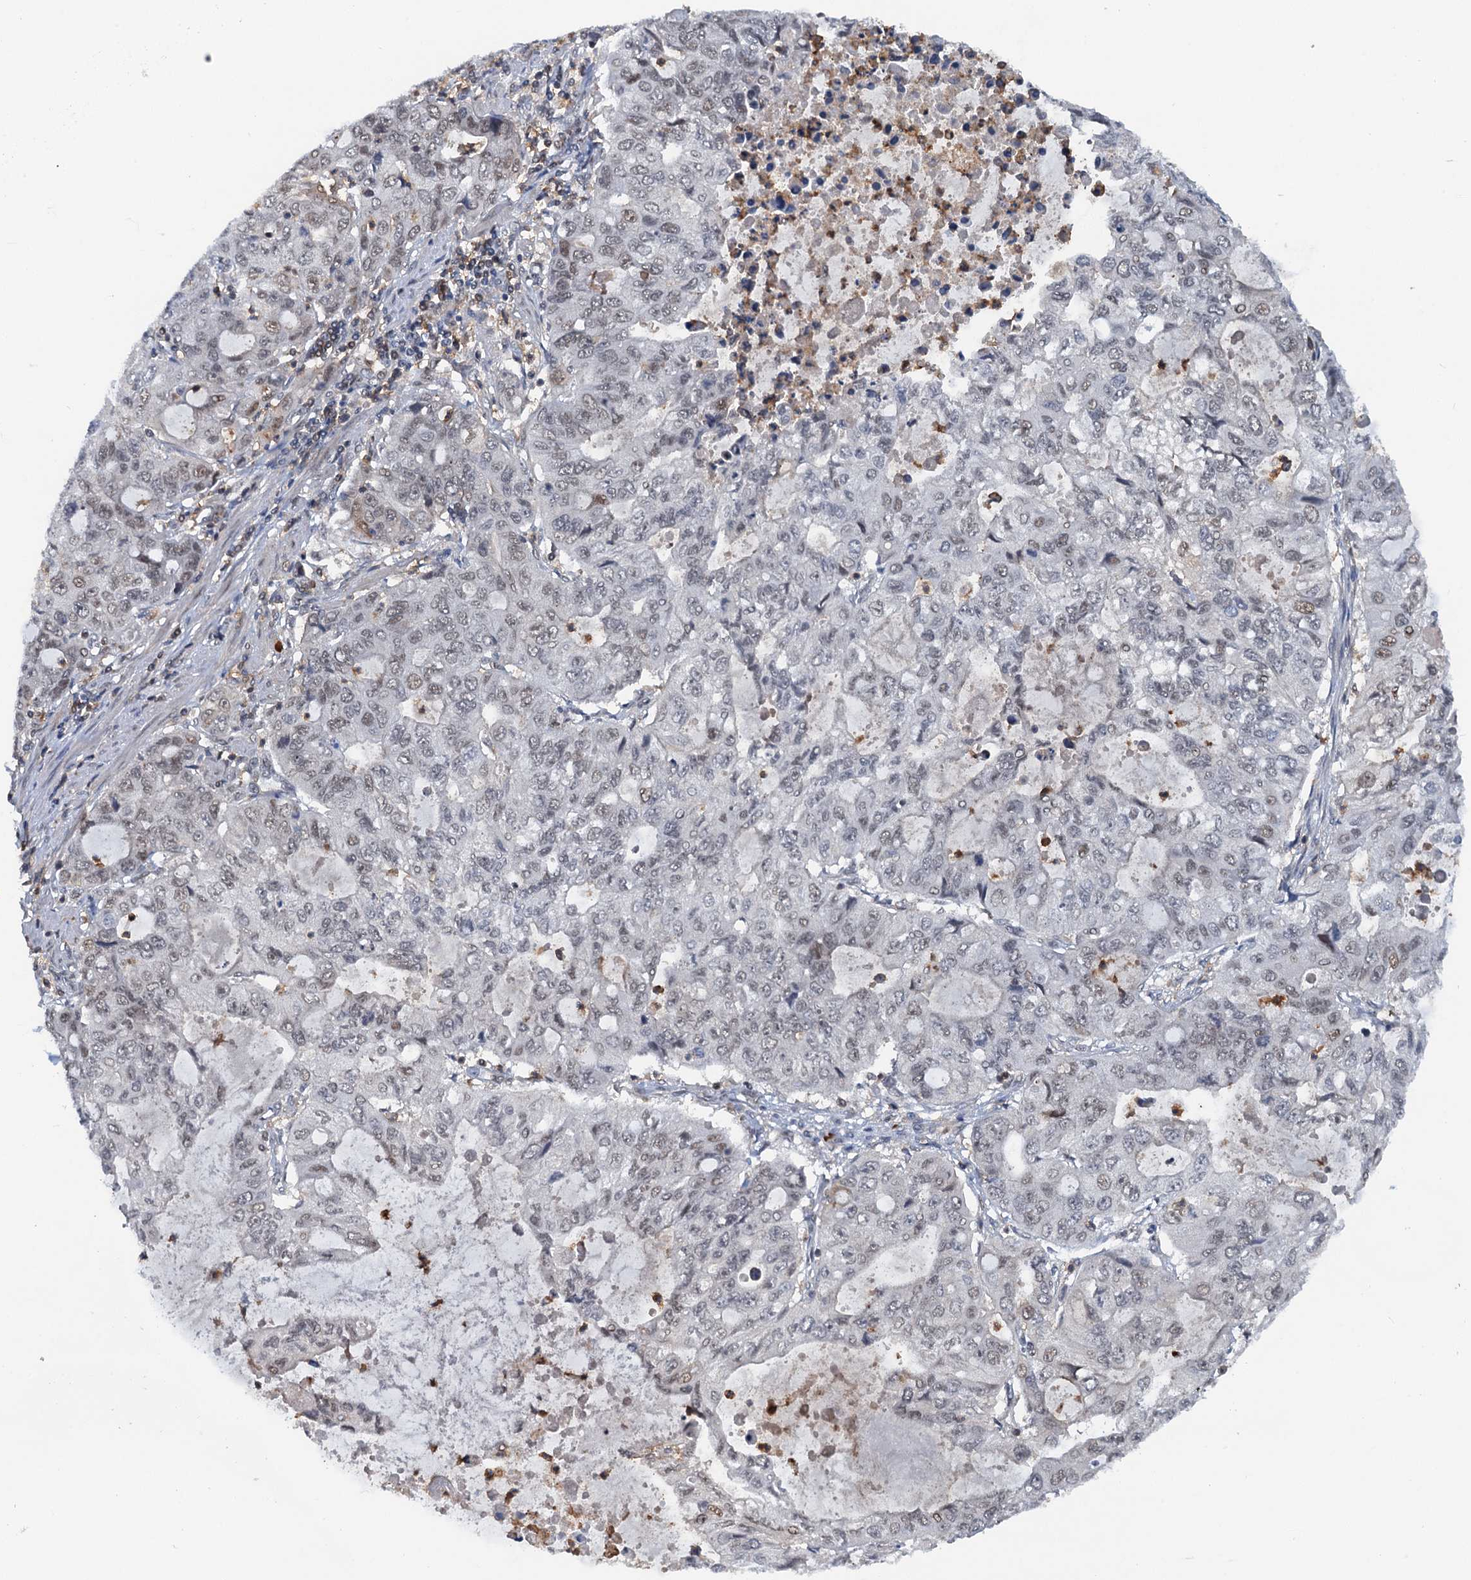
{"staining": {"intensity": "weak", "quantity": "25%-75%", "location": "nuclear"}, "tissue": "stomach cancer", "cell_type": "Tumor cells", "image_type": "cancer", "snomed": [{"axis": "morphology", "description": "Adenocarcinoma, NOS"}, {"axis": "topography", "description": "Stomach, upper"}], "caption": "An immunohistochemistry histopathology image of tumor tissue is shown. Protein staining in brown highlights weak nuclear positivity in stomach cancer within tumor cells.", "gene": "ZNF609", "patient": {"sex": "female", "age": 52}}